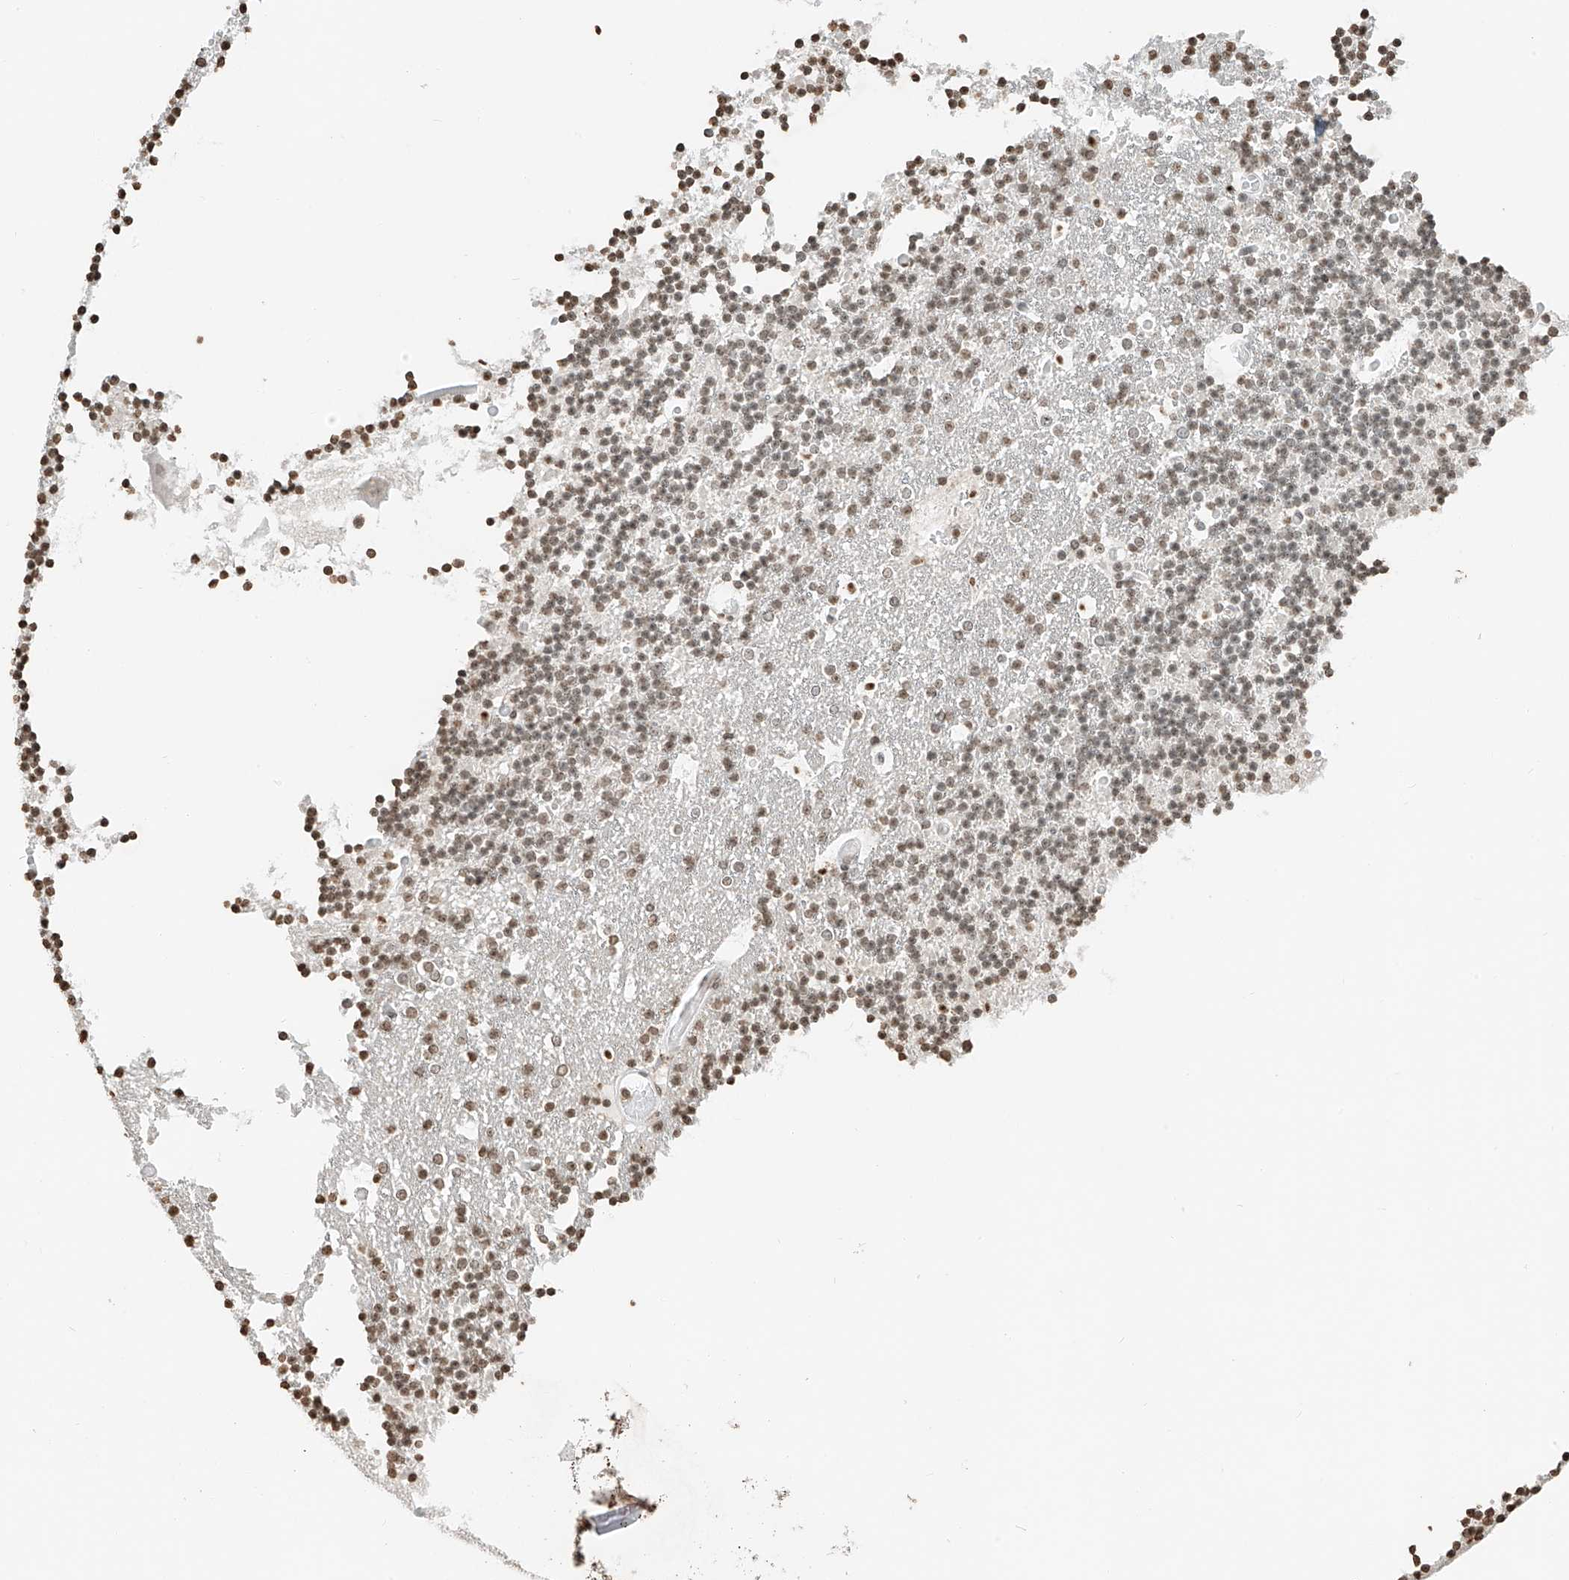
{"staining": {"intensity": "moderate", "quantity": ">75%", "location": "nuclear"}, "tissue": "cerebellum", "cell_type": "Cells in granular layer", "image_type": "normal", "snomed": [{"axis": "morphology", "description": "Normal tissue, NOS"}, {"axis": "topography", "description": "Cerebellum"}], "caption": "The immunohistochemical stain labels moderate nuclear positivity in cells in granular layer of benign cerebellum.", "gene": "C17orf58", "patient": {"sex": "male", "age": 57}}